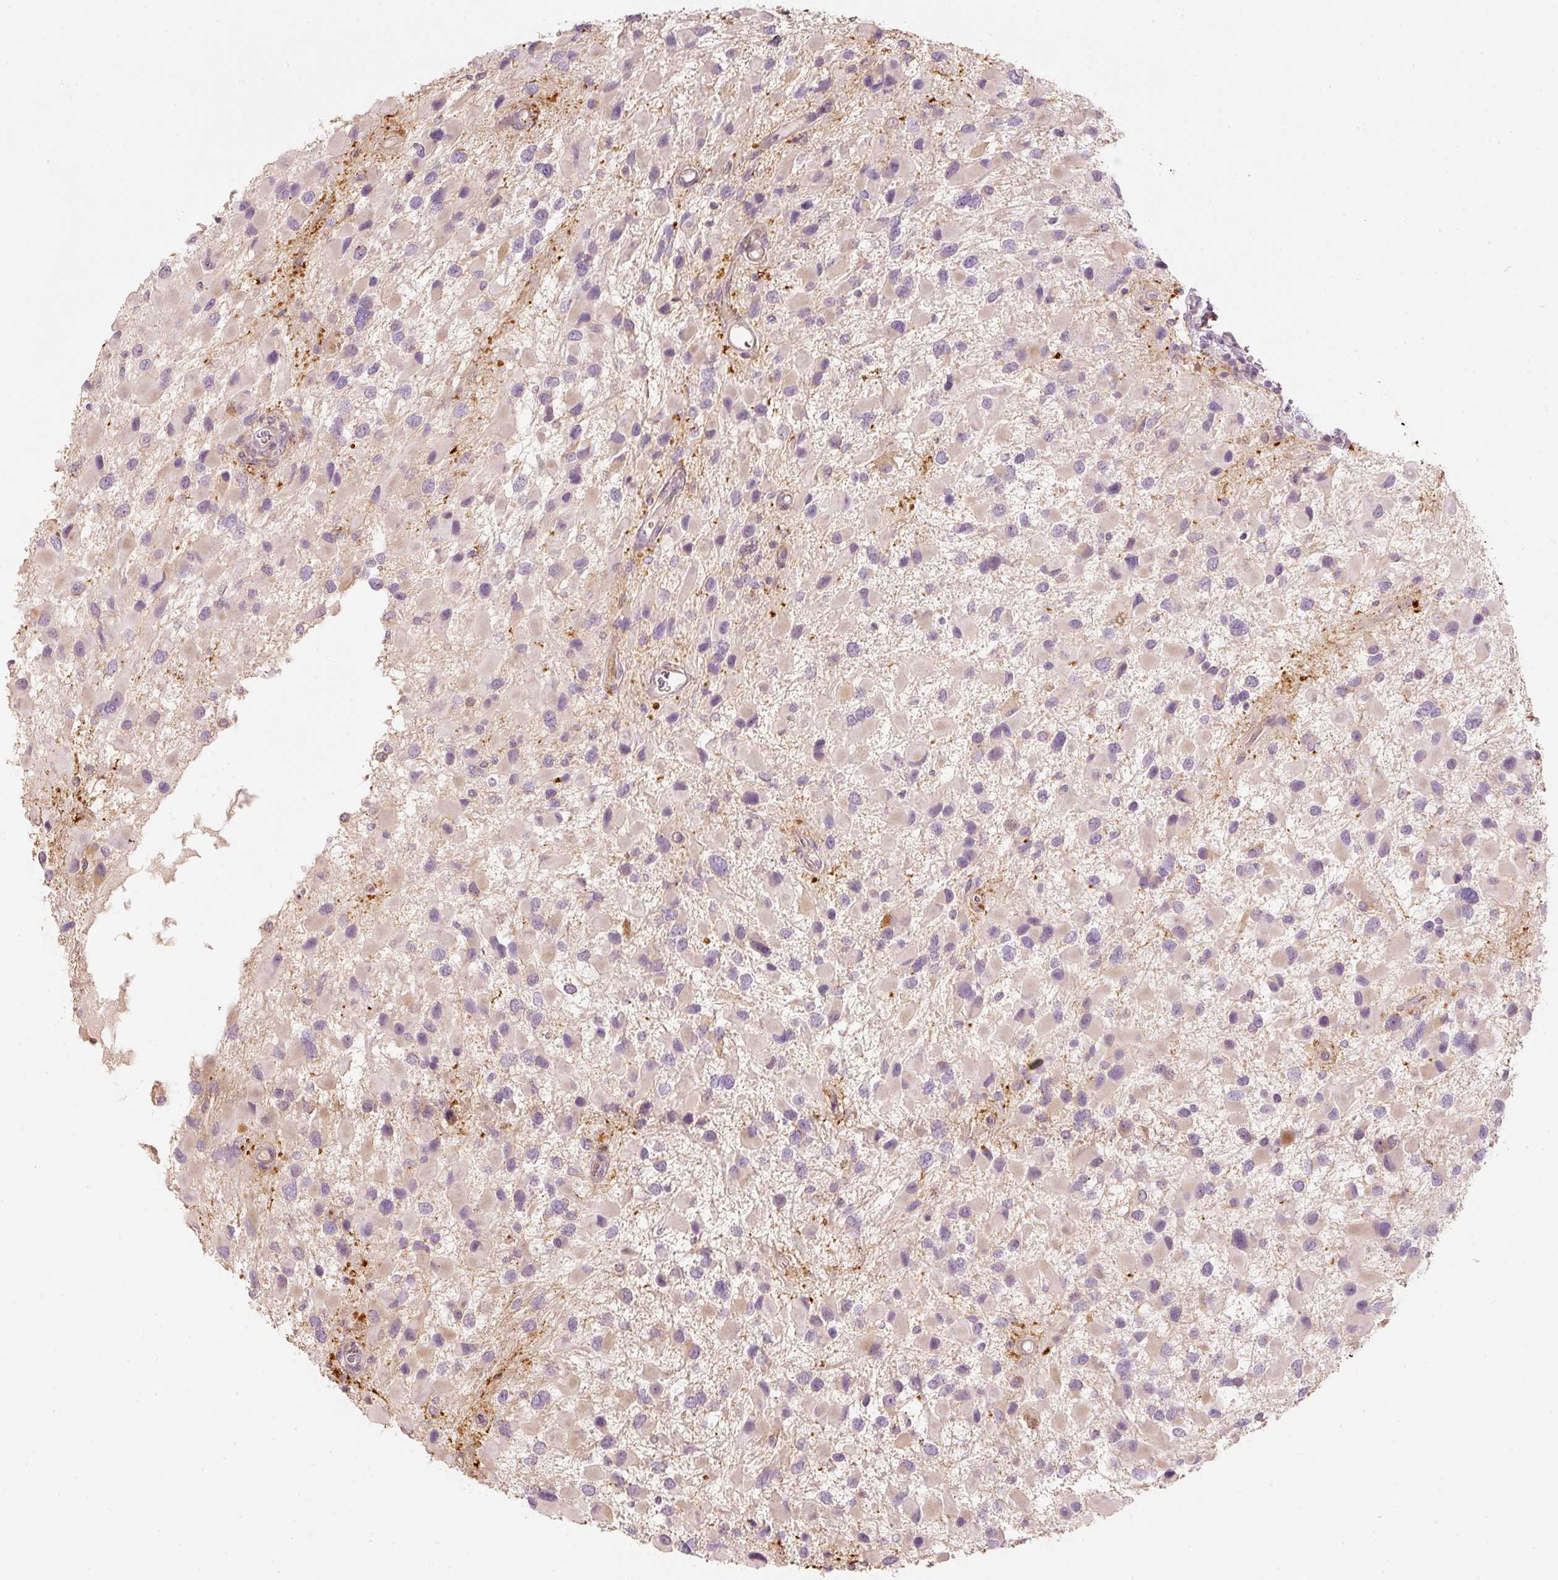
{"staining": {"intensity": "negative", "quantity": "none", "location": "none"}, "tissue": "glioma", "cell_type": "Tumor cells", "image_type": "cancer", "snomed": [{"axis": "morphology", "description": "Glioma, malignant, High grade"}, {"axis": "topography", "description": "Brain"}], "caption": "This is a histopathology image of immunohistochemistry (IHC) staining of glioma, which shows no staining in tumor cells. (DAB (3,3'-diaminobenzidine) immunohistochemistry with hematoxylin counter stain).", "gene": "TREX2", "patient": {"sex": "male", "age": 53}}